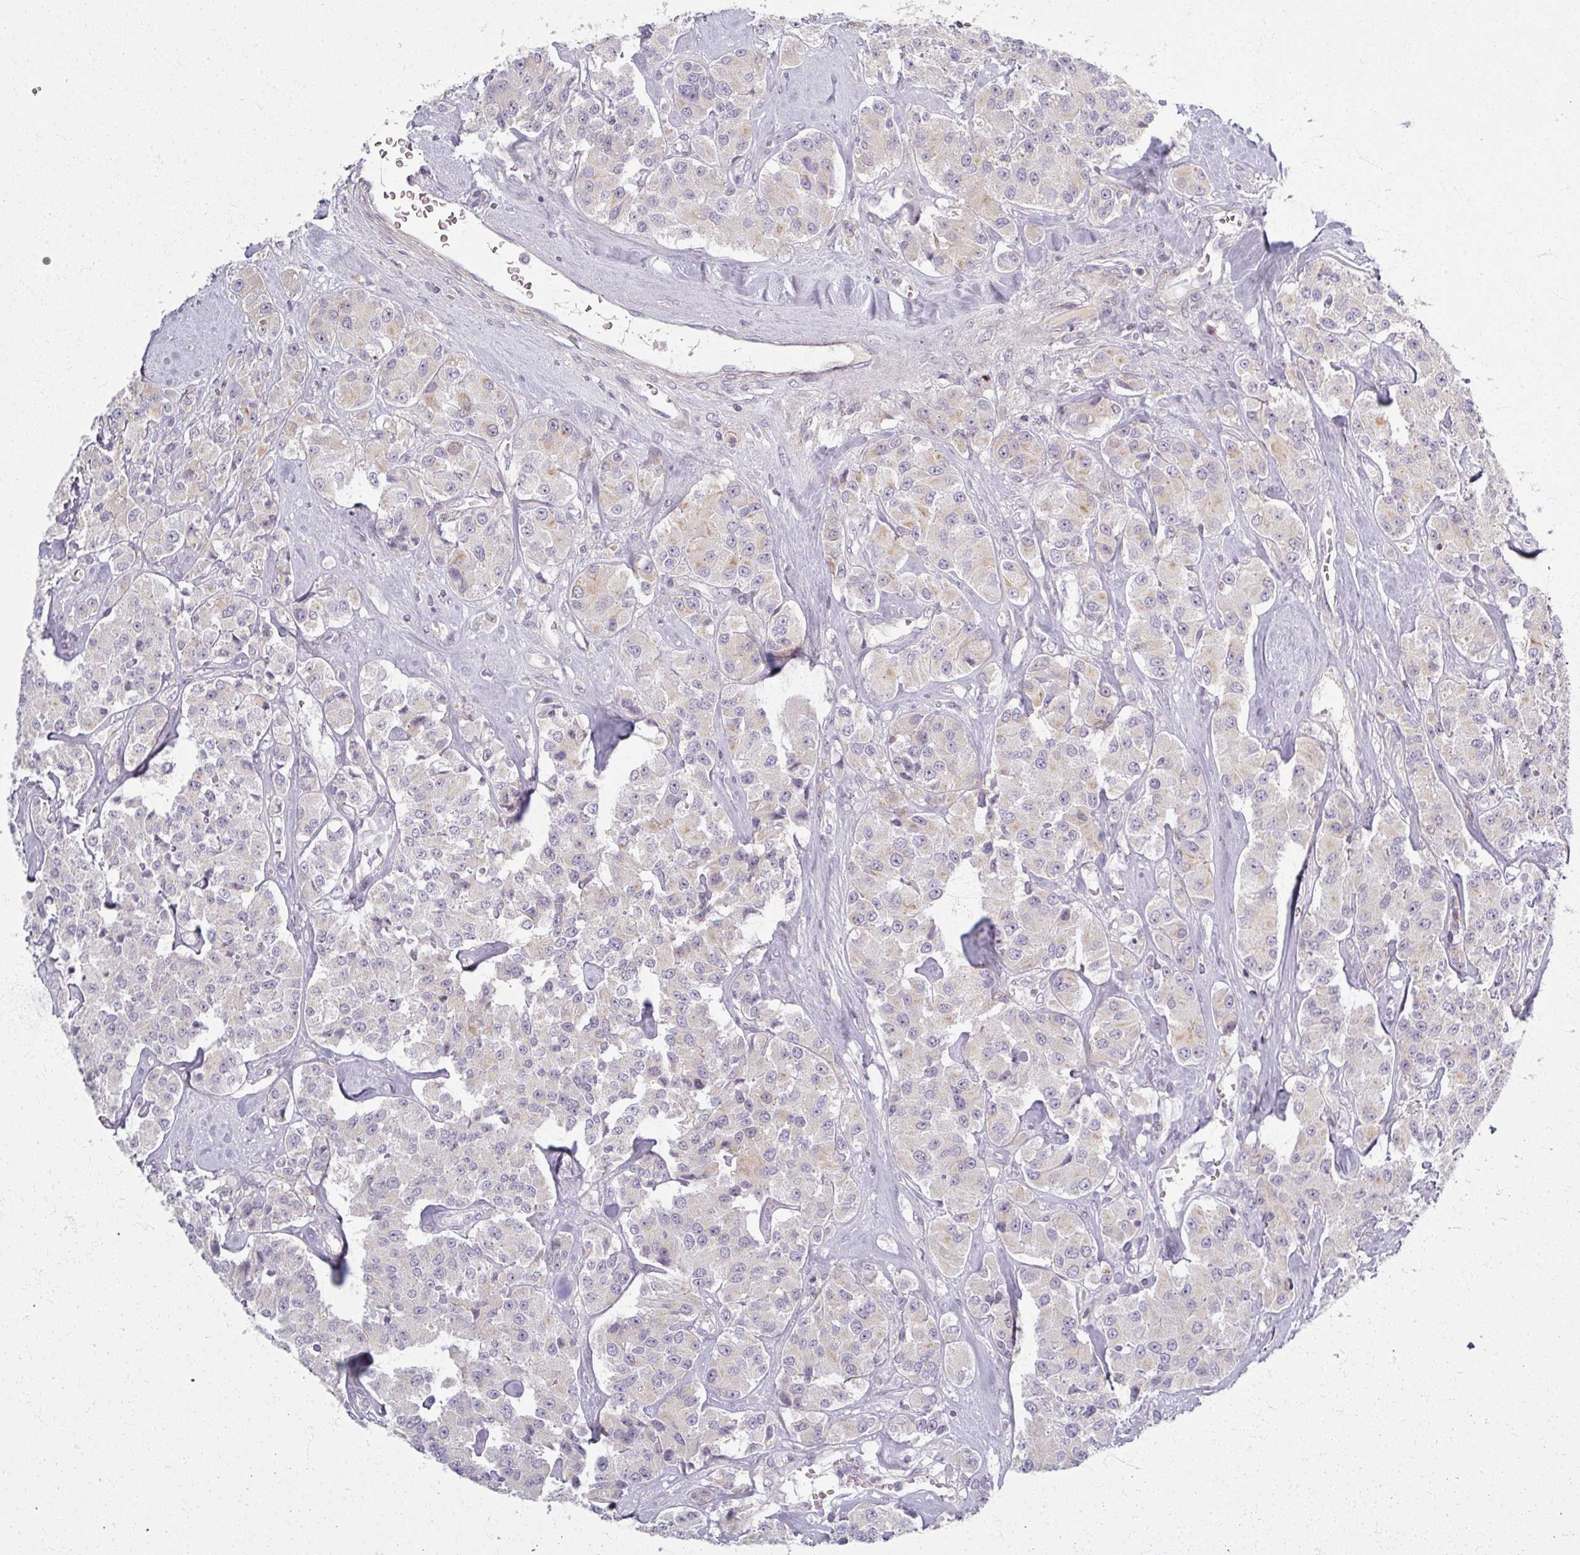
{"staining": {"intensity": "negative", "quantity": "none", "location": "none"}, "tissue": "carcinoid", "cell_type": "Tumor cells", "image_type": "cancer", "snomed": [{"axis": "morphology", "description": "Carcinoid, malignant, NOS"}, {"axis": "topography", "description": "Pancreas"}], "caption": "DAB immunohistochemical staining of human carcinoid (malignant) demonstrates no significant staining in tumor cells.", "gene": "TTLL7", "patient": {"sex": "male", "age": 41}}